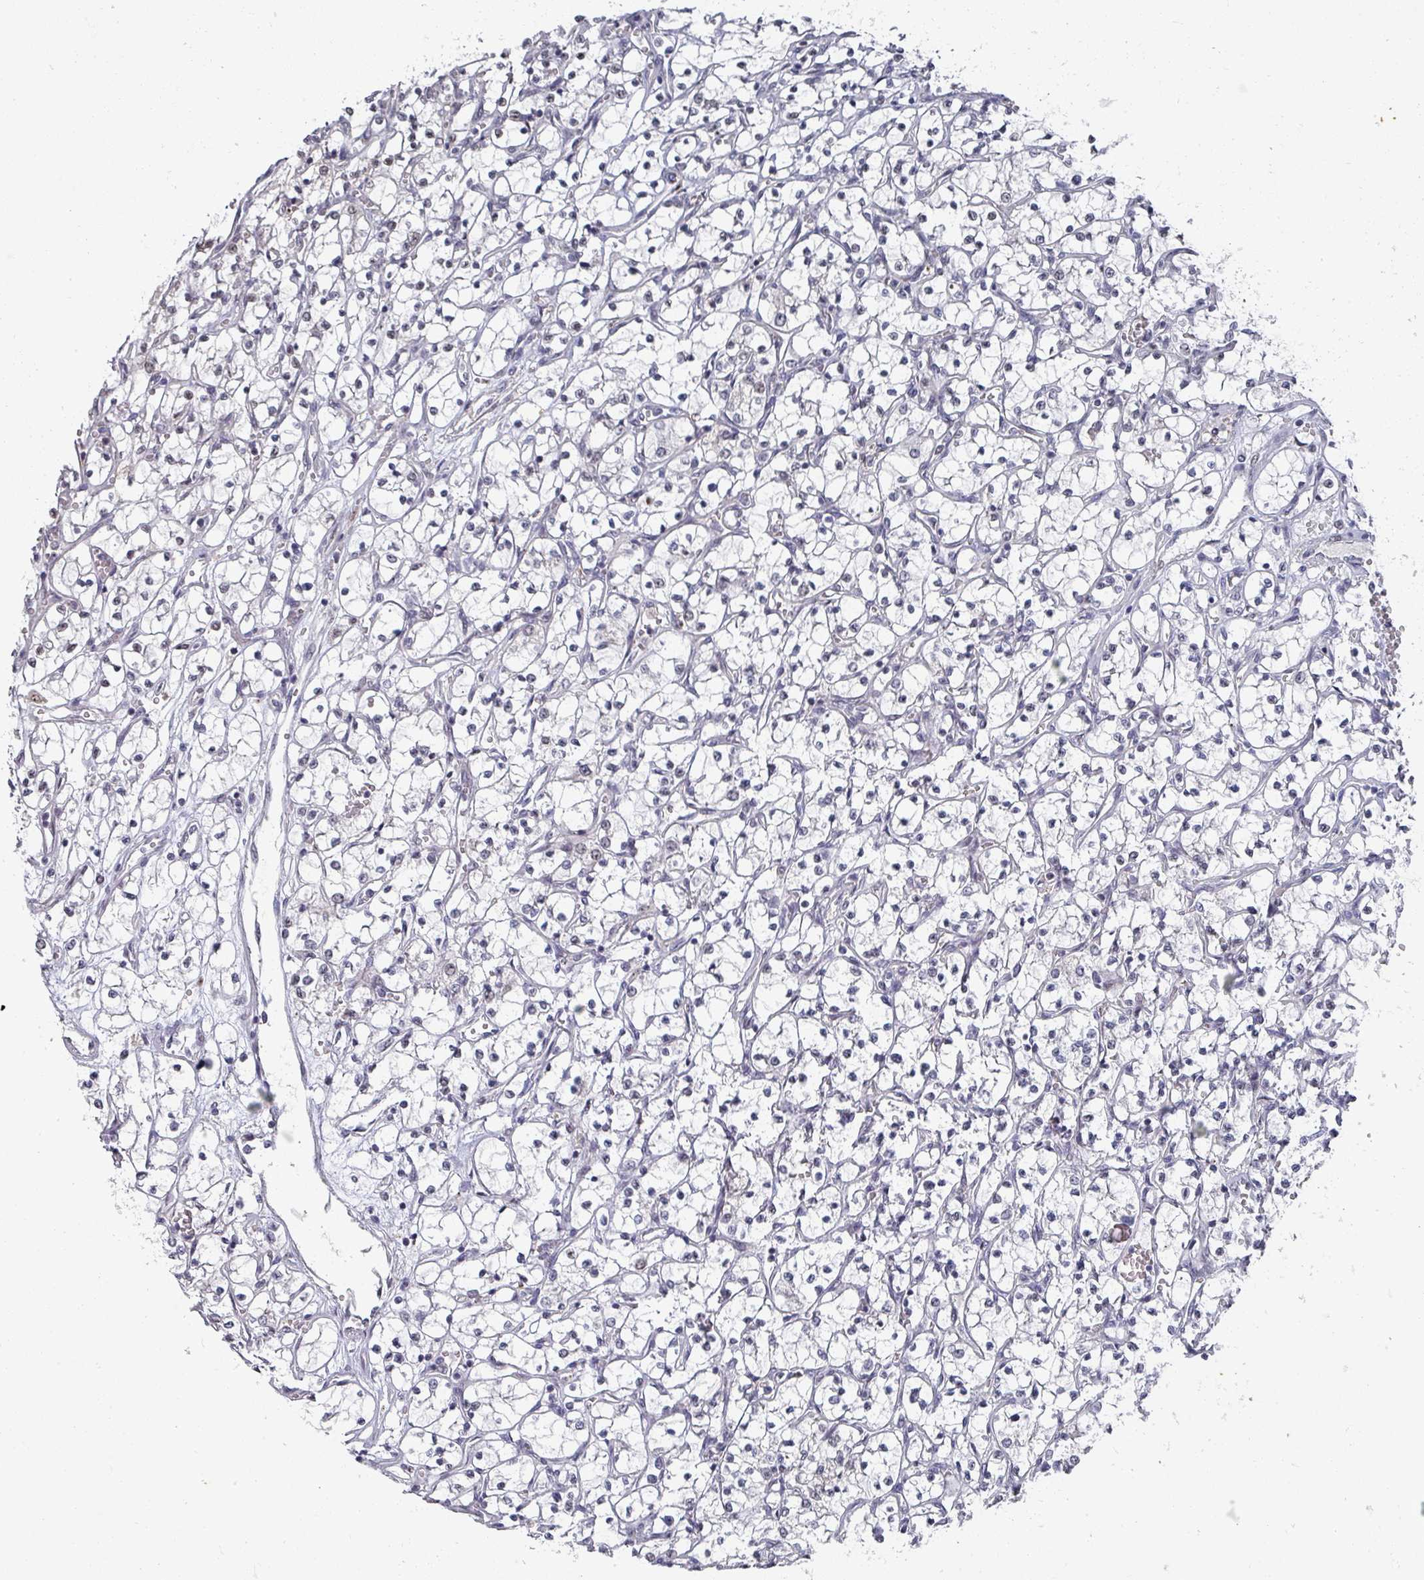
{"staining": {"intensity": "negative", "quantity": "none", "location": "none"}, "tissue": "renal cancer", "cell_type": "Tumor cells", "image_type": "cancer", "snomed": [{"axis": "morphology", "description": "Adenocarcinoma, NOS"}, {"axis": "topography", "description": "Kidney"}], "caption": "Immunohistochemistry (IHC) histopathology image of neoplastic tissue: renal adenocarcinoma stained with DAB displays no significant protein positivity in tumor cells.", "gene": "ZNF654", "patient": {"sex": "female", "age": 69}}